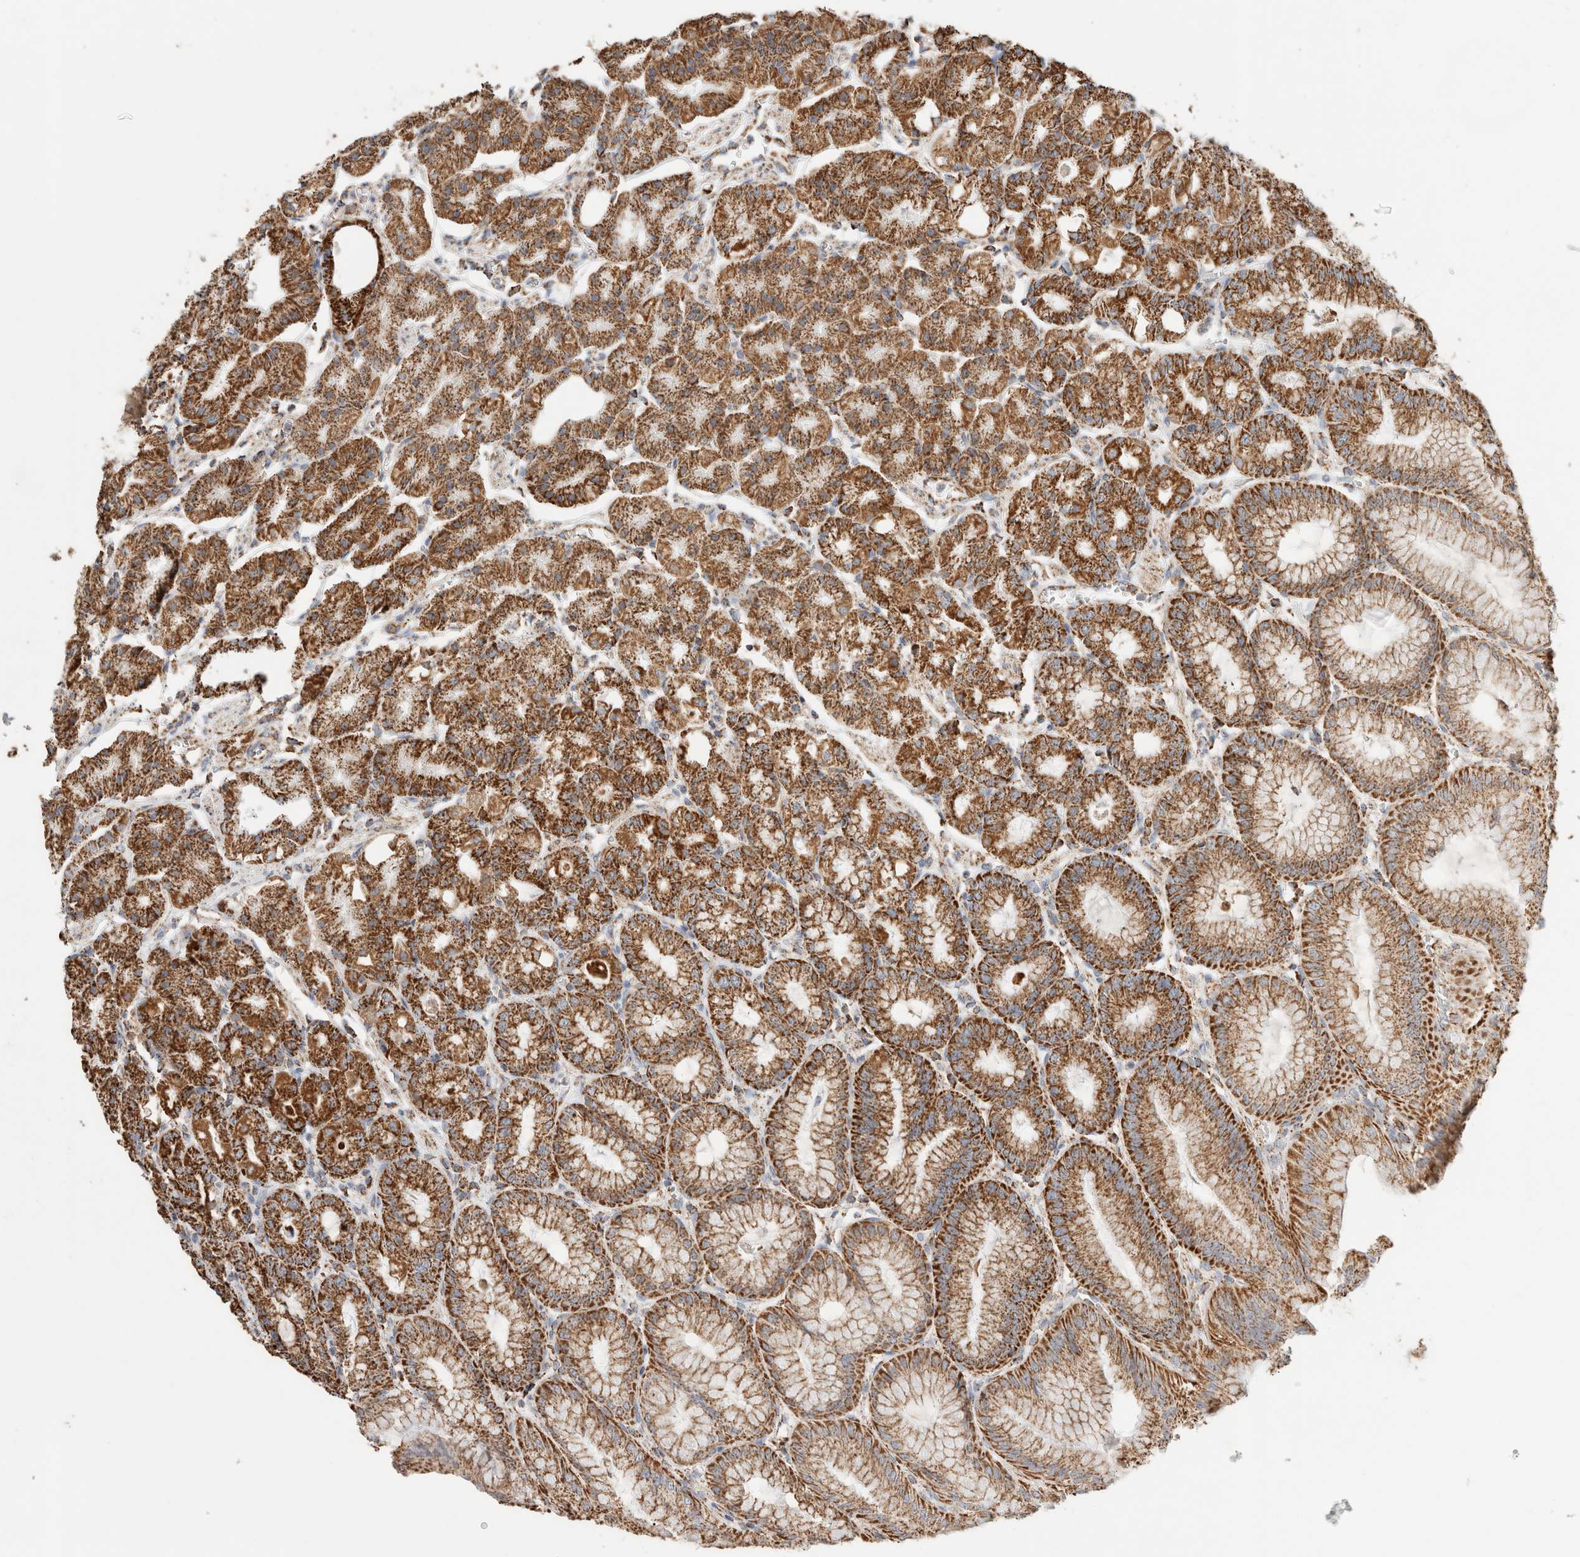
{"staining": {"intensity": "moderate", "quantity": ">75%", "location": "cytoplasmic/membranous"}, "tissue": "stomach", "cell_type": "Glandular cells", "image_type": "normal", "snomed": [{"axis": "morphology", "description": "Normal tissue, NOS"}, {"axis": "topography", "description": "Stomach, lower"}], "caption": "This photomicrograph exhibits IHC staining of normal human stomach, with medium moderate cytoplasmic/membranous expression in about >75% of glandular cells.", "gene": "C1QBP", "patient": {"sex": "male", "age": 71}}